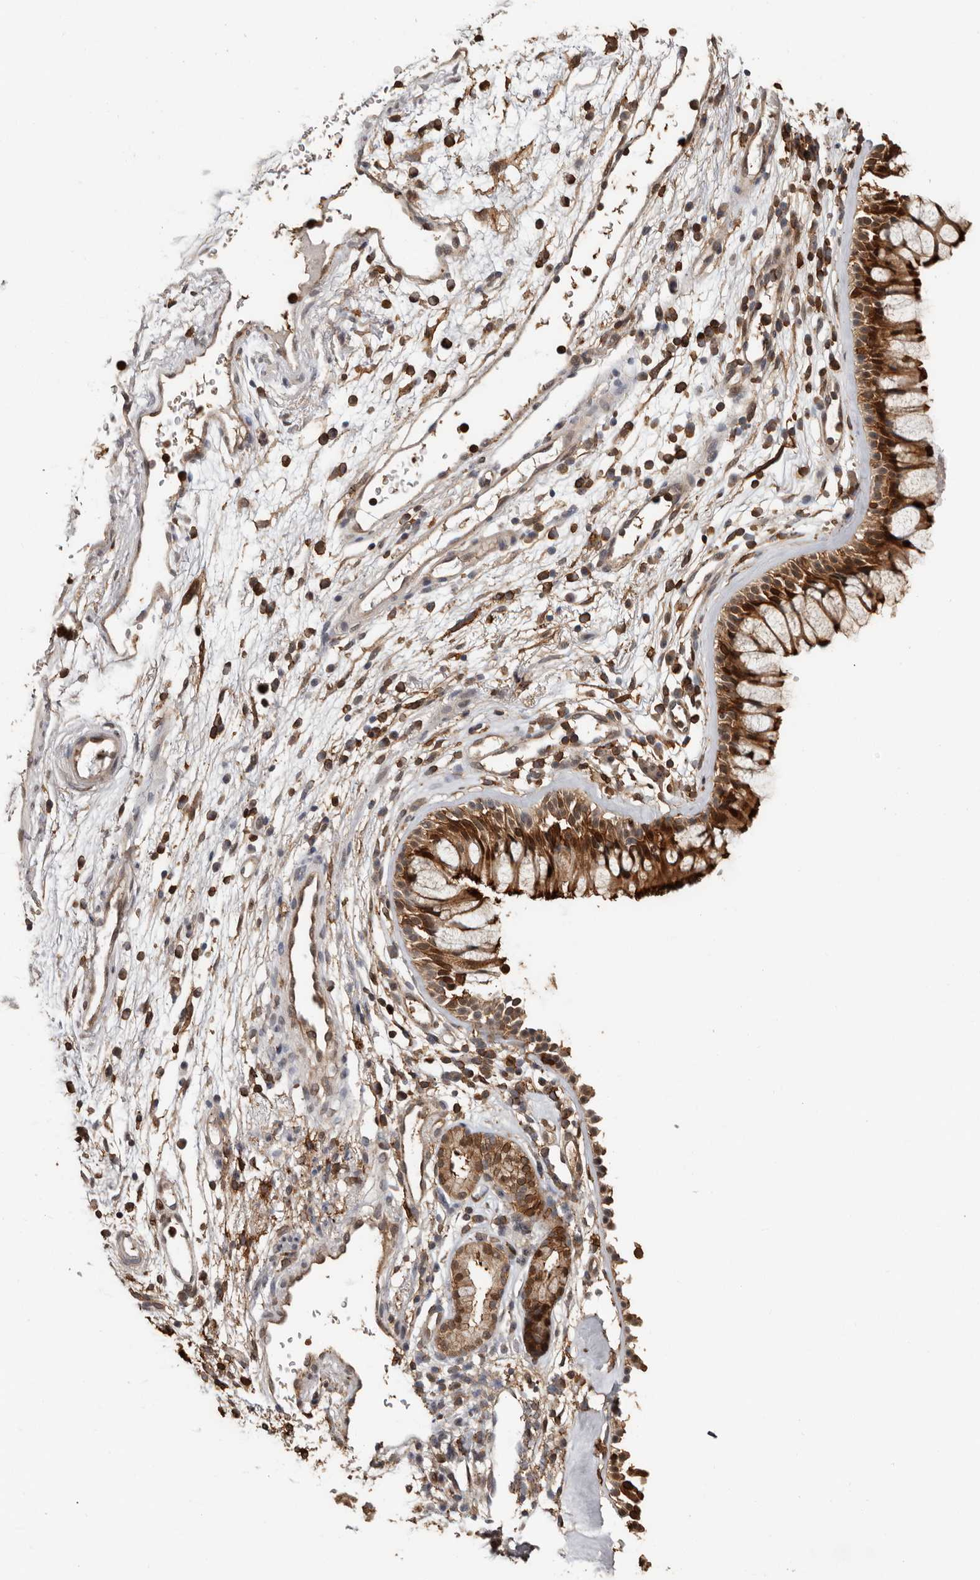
{"staining": {"intensity": "strong", "quantity": ">75%", "location": "cytoplasmic/membranous,nuclear"}, "tissue": "nasopharynx", "cell_type": "Respiratory epithelial cells", "image_type": "normal", "snomed": [{"axis": "morphology", "description": "Normal tissue, NOS"}, {"axis": "morphology", "description": "Inflammation, NOS"}, {"axis": "morphology", "description": "Malignant melanoma, Metastatic site"}, {"axis": "topography", "description": "Nasopharynx"}], "caption": "DAB immunohistochemical staining of normal human nasopharynx shows strong cytoplasmic/membranous,nuclear protein staining in about >75% of respiratory epithelial cells. The protein is stained brown, and the nuclei are stained in blue (DAB (3,3'-diaminobenzidine) IHC with brightfield microscopy, high magnification).", "gene": "PRR12", "patient": {"sex": "male", "age": 70}}